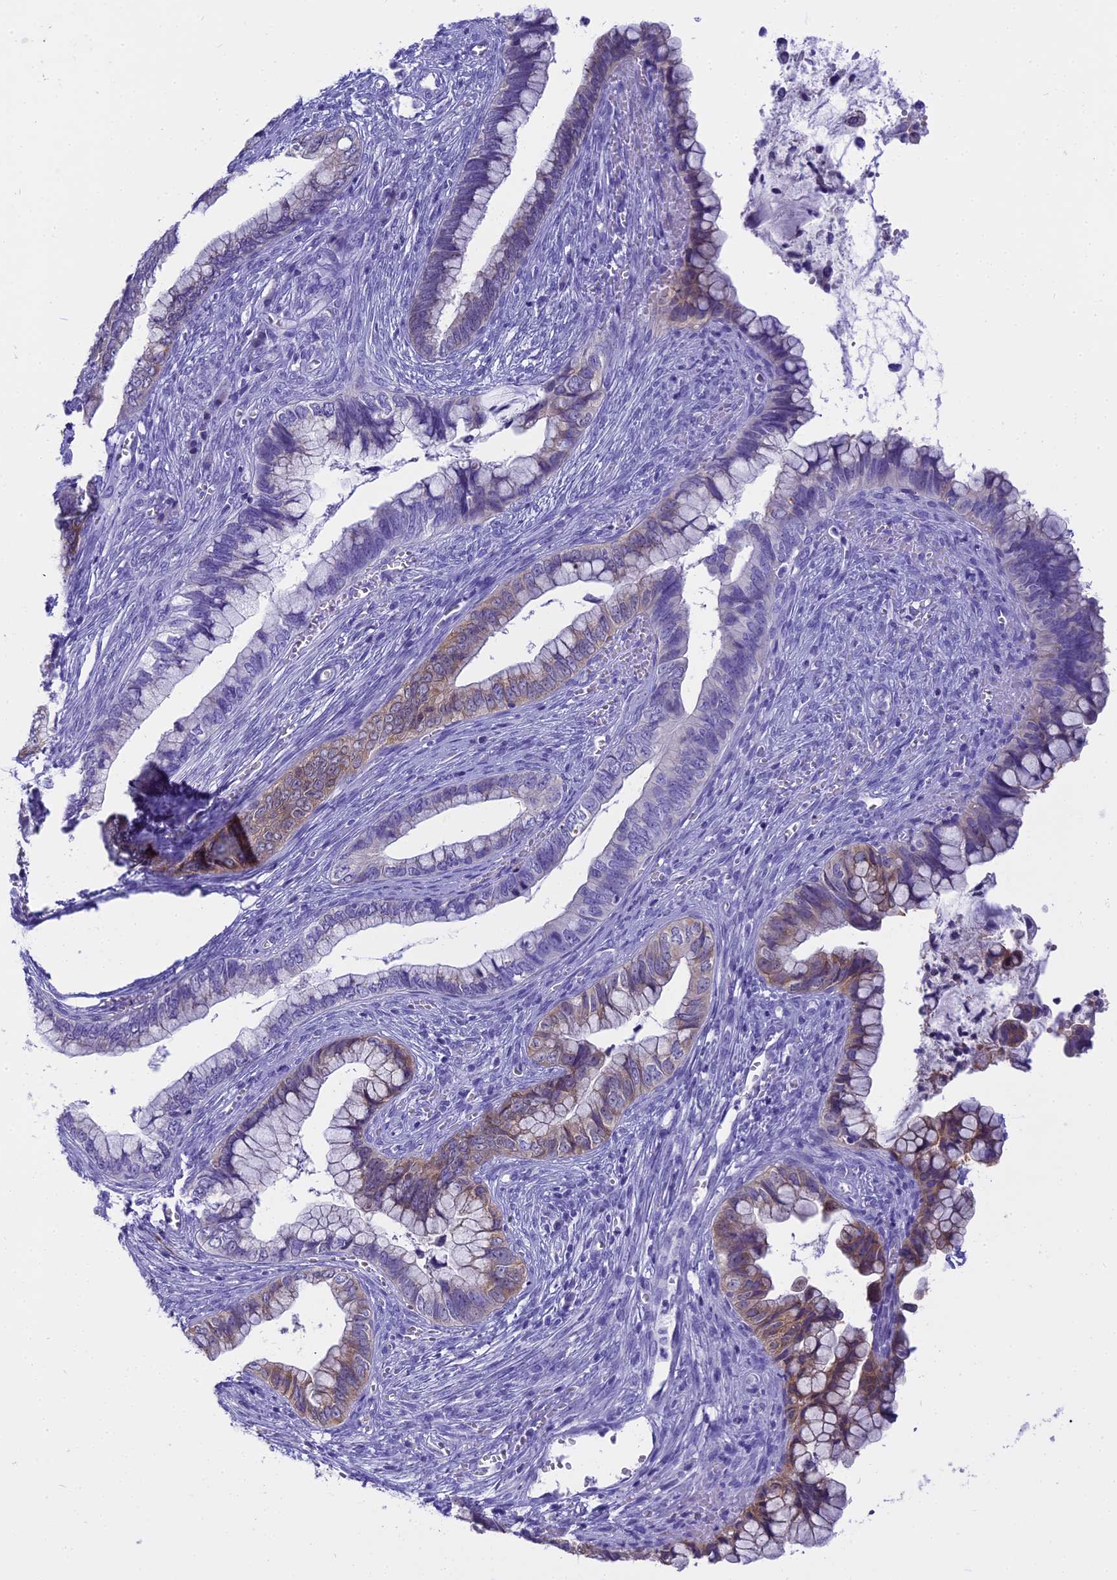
{"staining": {"intensity": "weak", "quantity": "25%-75%", "location": "cytoplasmic/membranous"}, "tissue": "cervical cancer", "cell_type": "Tumor cells", "image_type": "cancer", "snomed": [{"axis": "morphology", "description": "Adenocarcinoma, NOS"}, {"axis": "topography", "description": "Cervix"}], "caption": "About 25%-75% of tumor cells in adenocarcinoma (cervical) show weak cytoplasmic/membranous protein staining as visualized by brown immunohistochemical staining.", "gene": "KCTD14", "patient": {"sex": "female", "age": 44}}